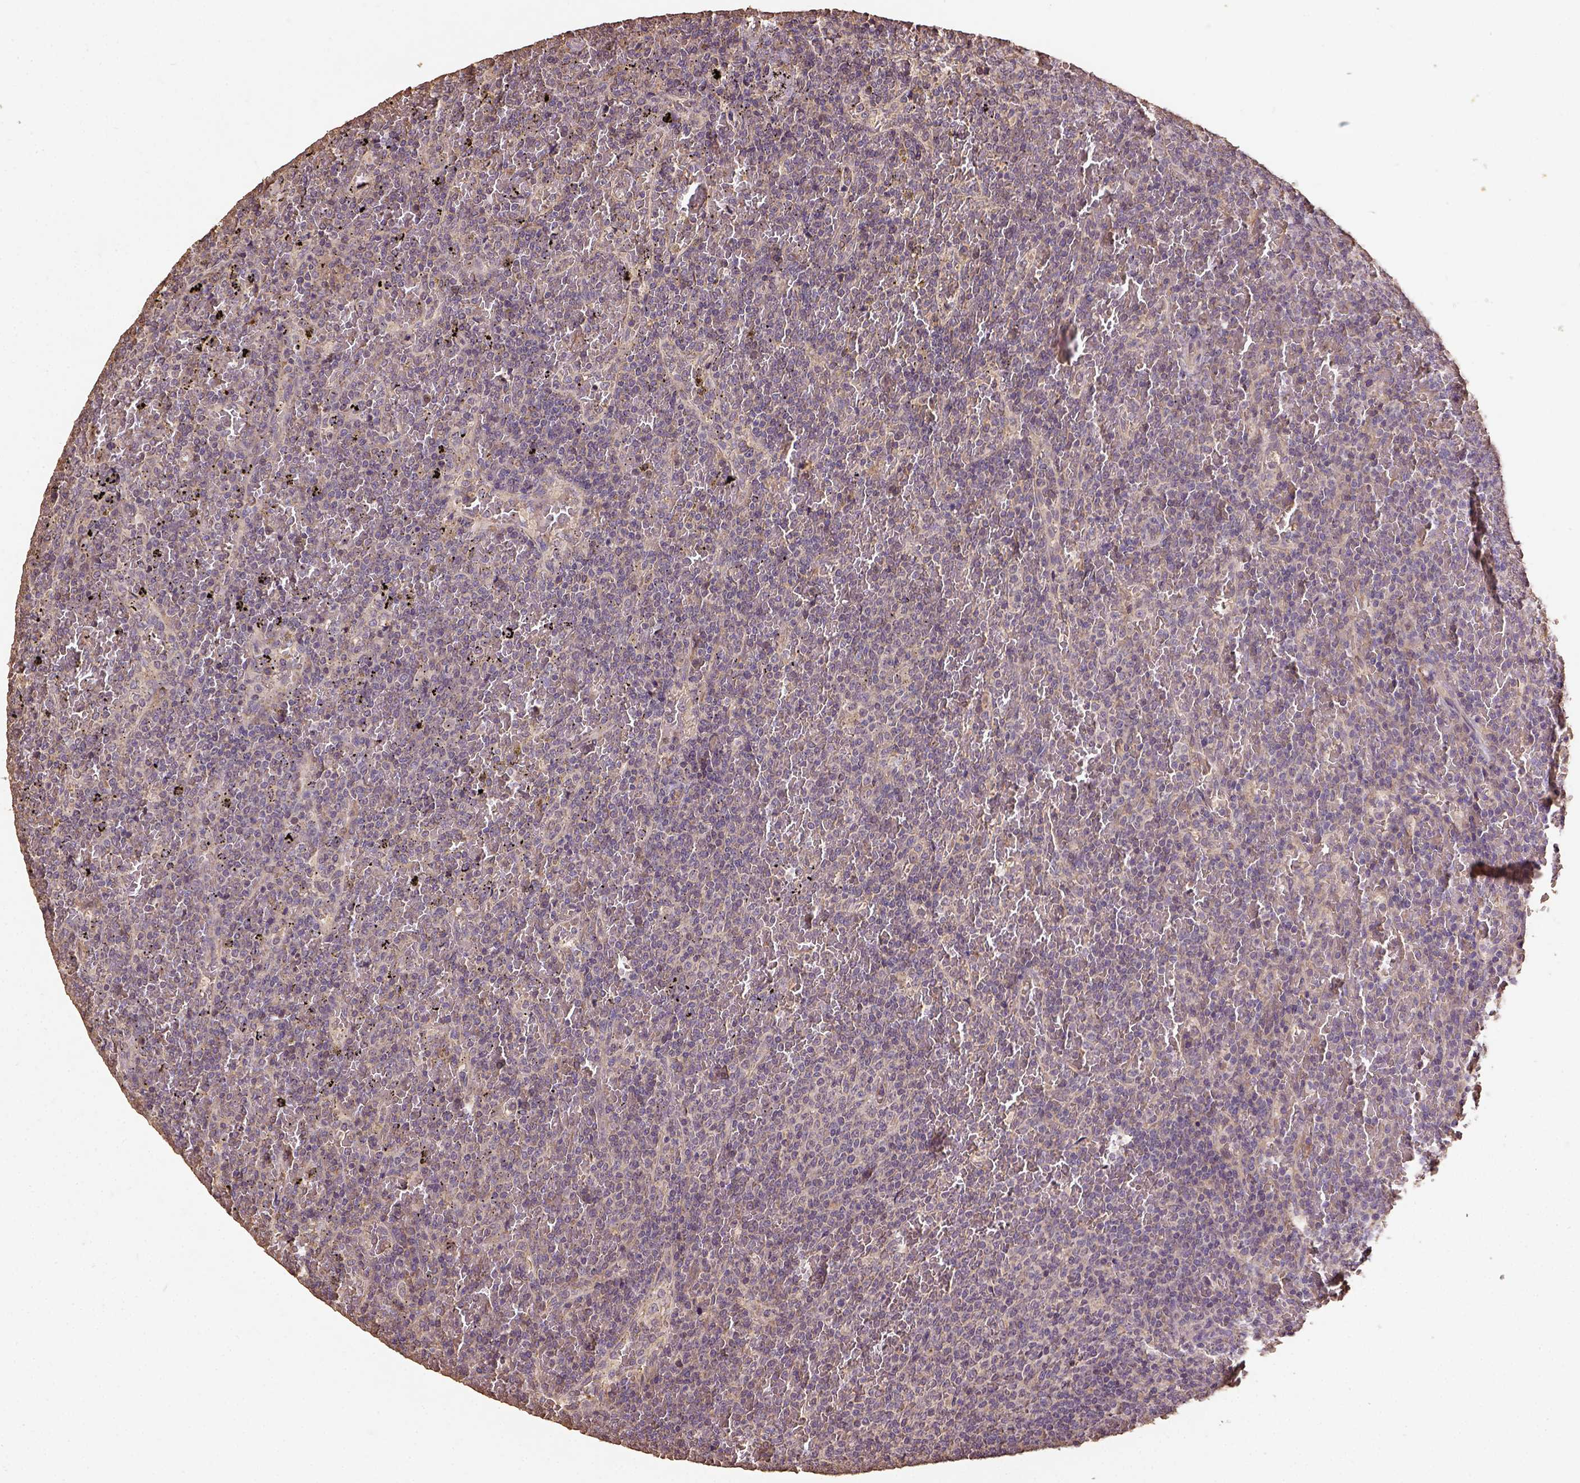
{"staining": {"intensity": "weak", "quantity": ">75%", "location": "cytoplasmic/membranous"}, "tissue": "lymphoma", "cell_type": "Tumor cells", "image_type": "cancer", "snomed": [{"axis": "morphology", "description": "Malignant lymphoma, non-Hodgkin's type, Low grade"}, {"axis": "topography", "description": "Spleen"}], "caption": "Immunohistochemical staining of human low-grade malignant lymphoma, non-Hodgkin's type demonstrates low levels of weak cytoplasmic/membranous staining in about >75% of tumor cells.", "gene": "ATP1B3", "patient": {"sex": "female", "age": 77}}